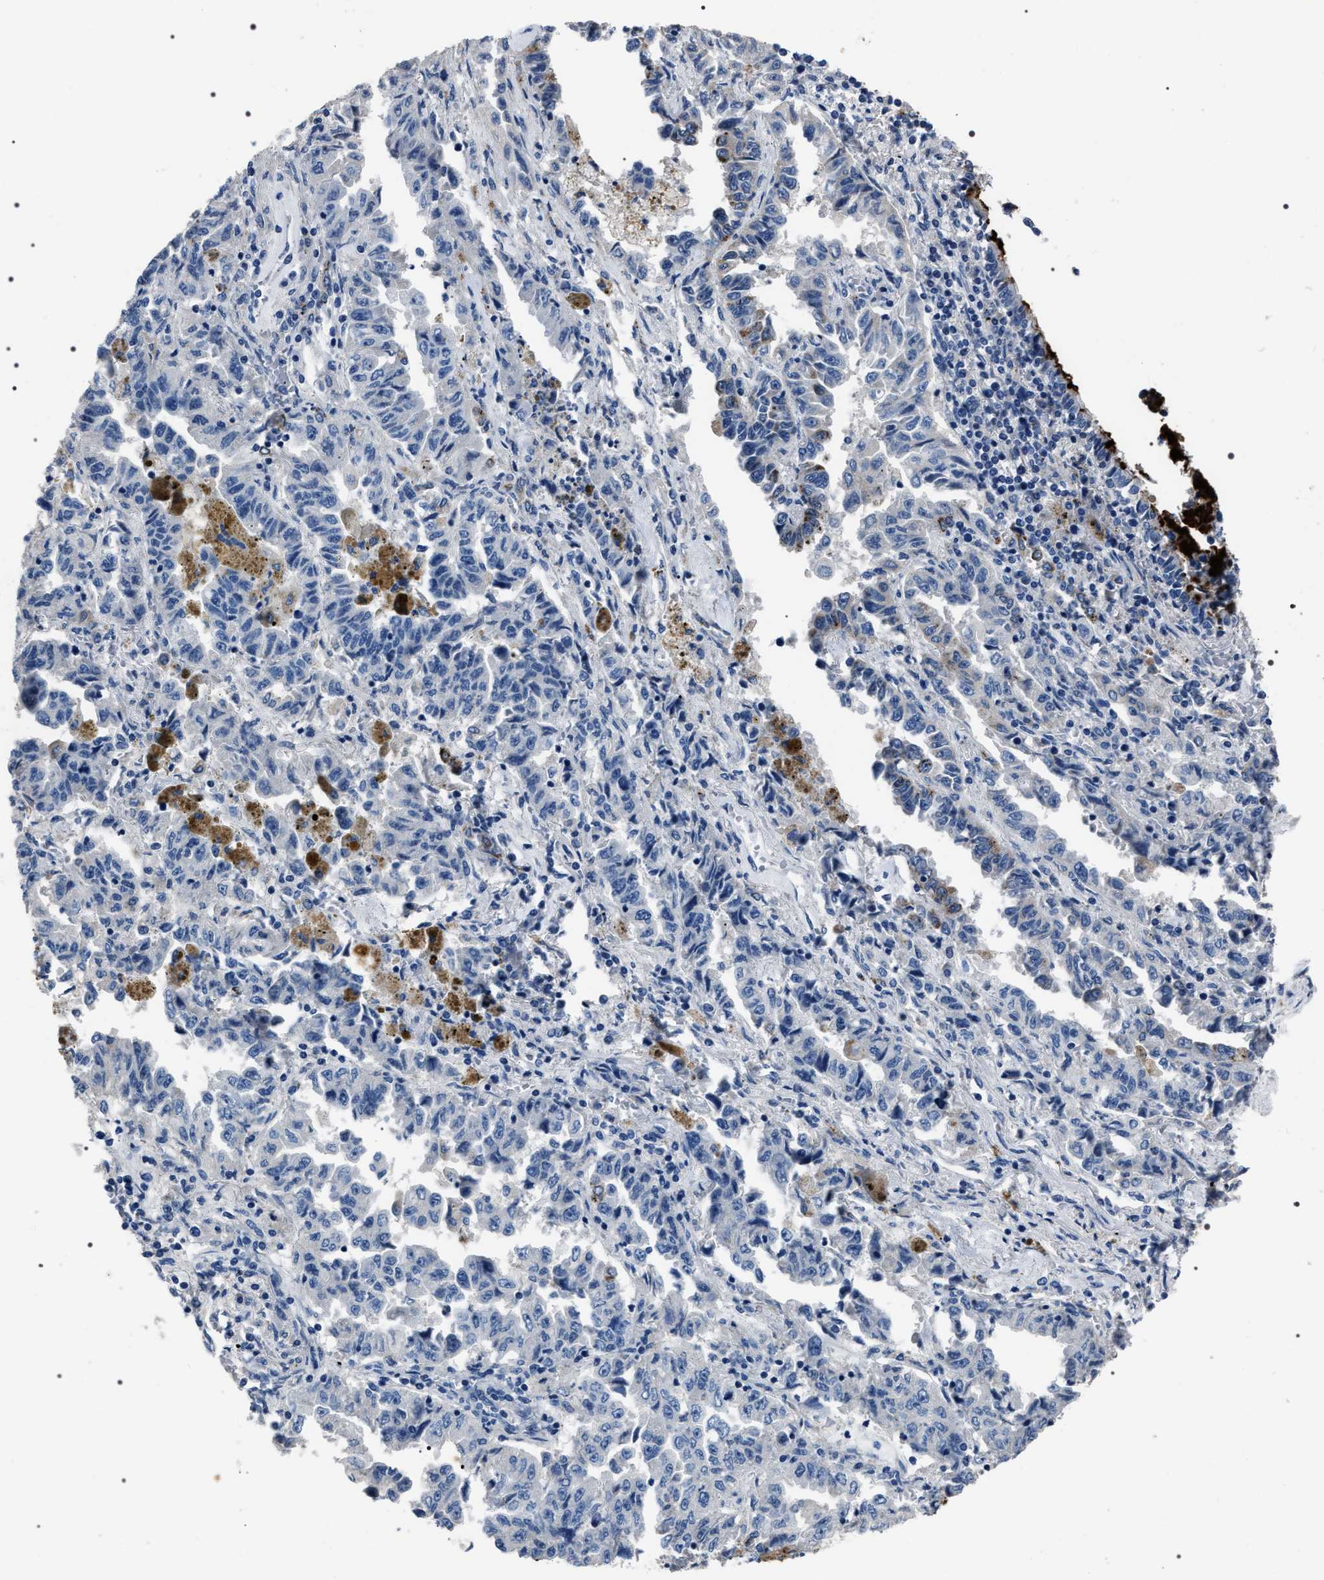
{"staining": {"intensity": "negative", "quantity": "none", "location": "none"}, "tissue": "lung cancer", "cell_type": "Tumor cells", "image_type": "cancer", "snomed": [{"axis": "morphology", "description": "Adenocarcinoma, NOS"}, {"axis": "topography", "description": "Lung"}], "caption": "This is a micrograph of immunohistochemistry staining of lung adenocarcinoma, which shows no positivity in tumor cells. Nuclei are stained in blue.", "gene": "TRIM54", "patient": {"sex": "female", "age": 51}}